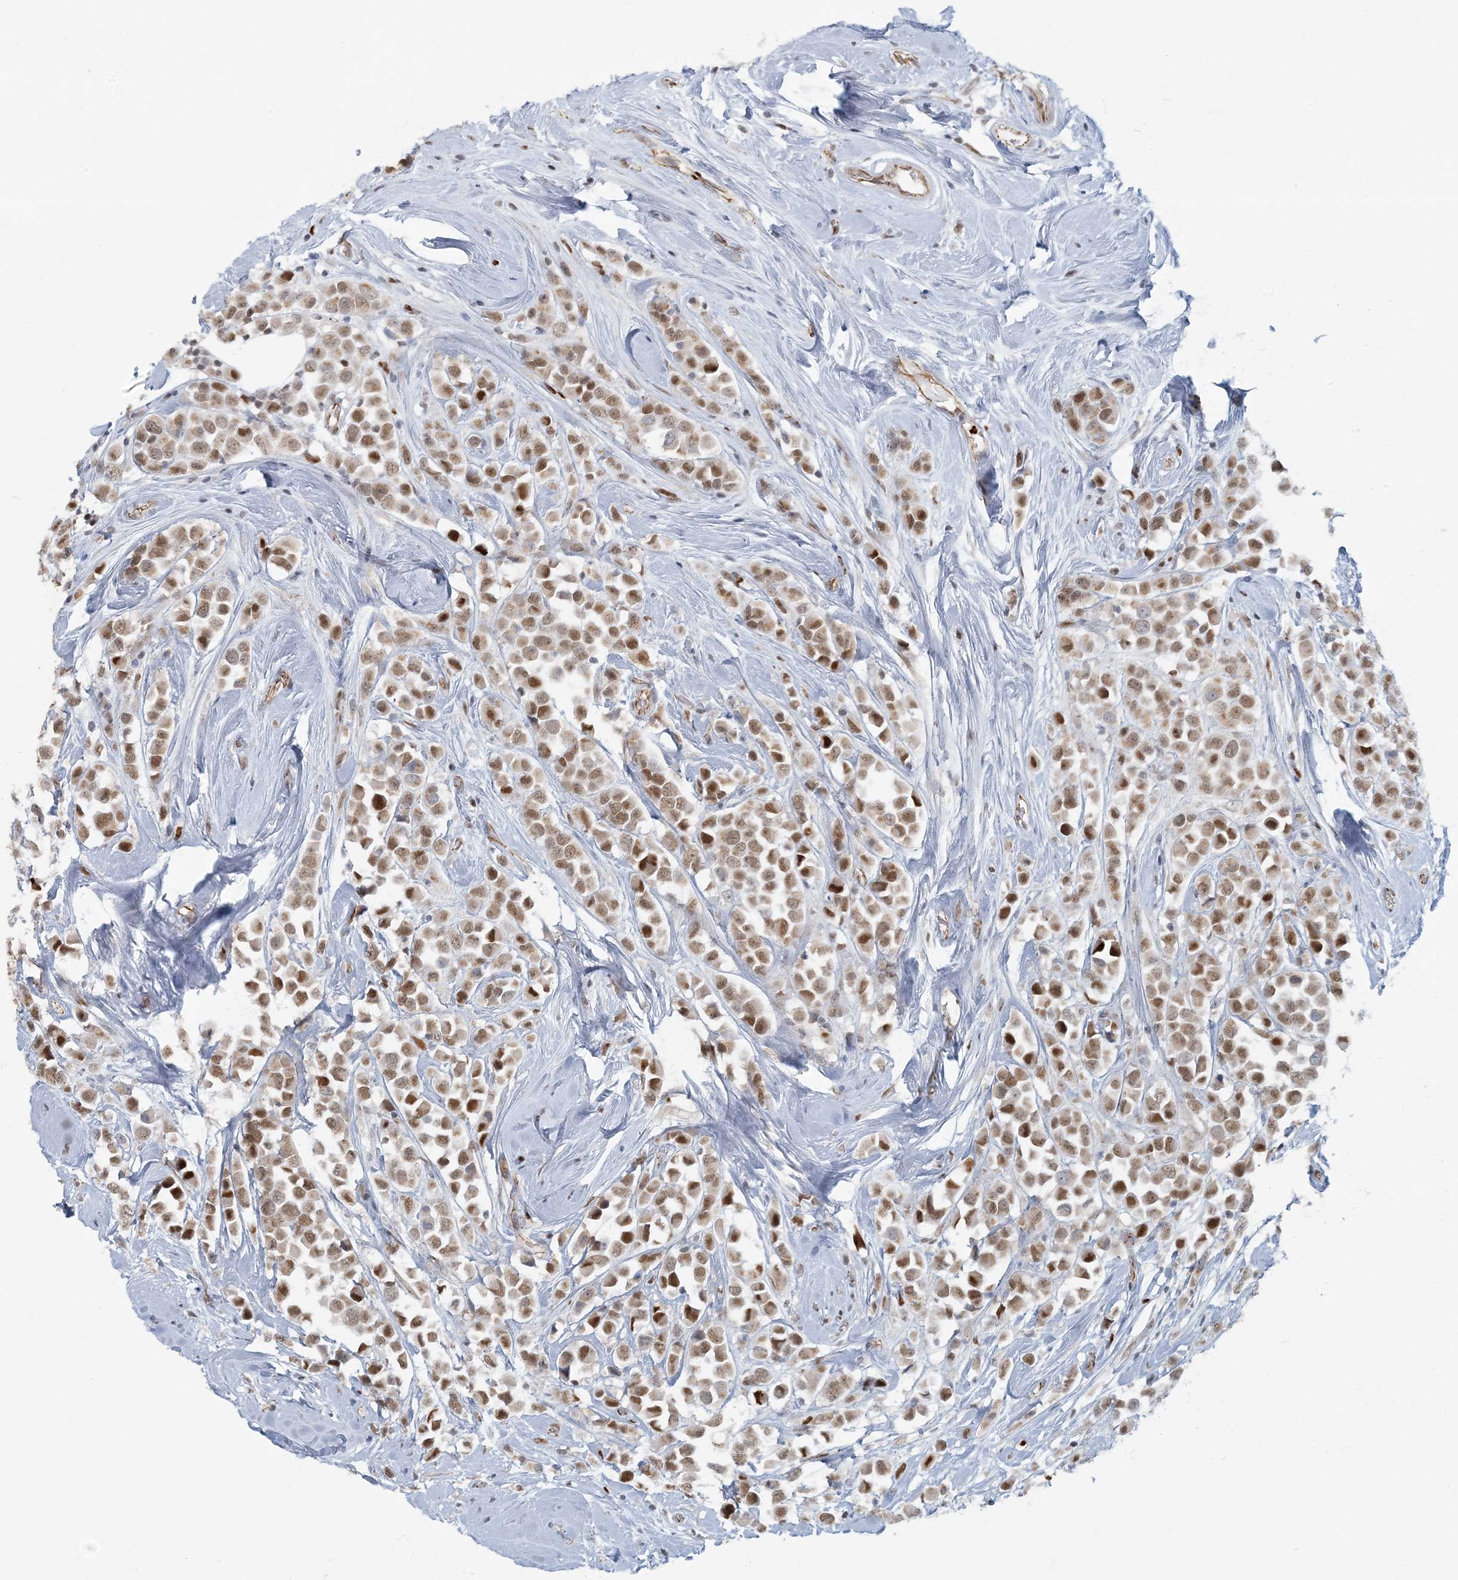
{"staining": {"intensity": "moderate", "quantity": ">75%", "location": "nuclear"}, "tissue": "breast cancer", "cell_type": "Tumor cells", "image_type": "cancer", "snomed": [{"axis": "morphology", "description": "Duct carcinoma"}, {"axis": "topography", "description": "Breast"}], "caption": "Infiltrating ductal carcinoma (breast) tissue shows moderate nuclear positivity in approximately >75% of tumor cells, visualized by immunohistochemistry.", "gene": "AK9", "patient": {"sex": "female", "age": 61}}